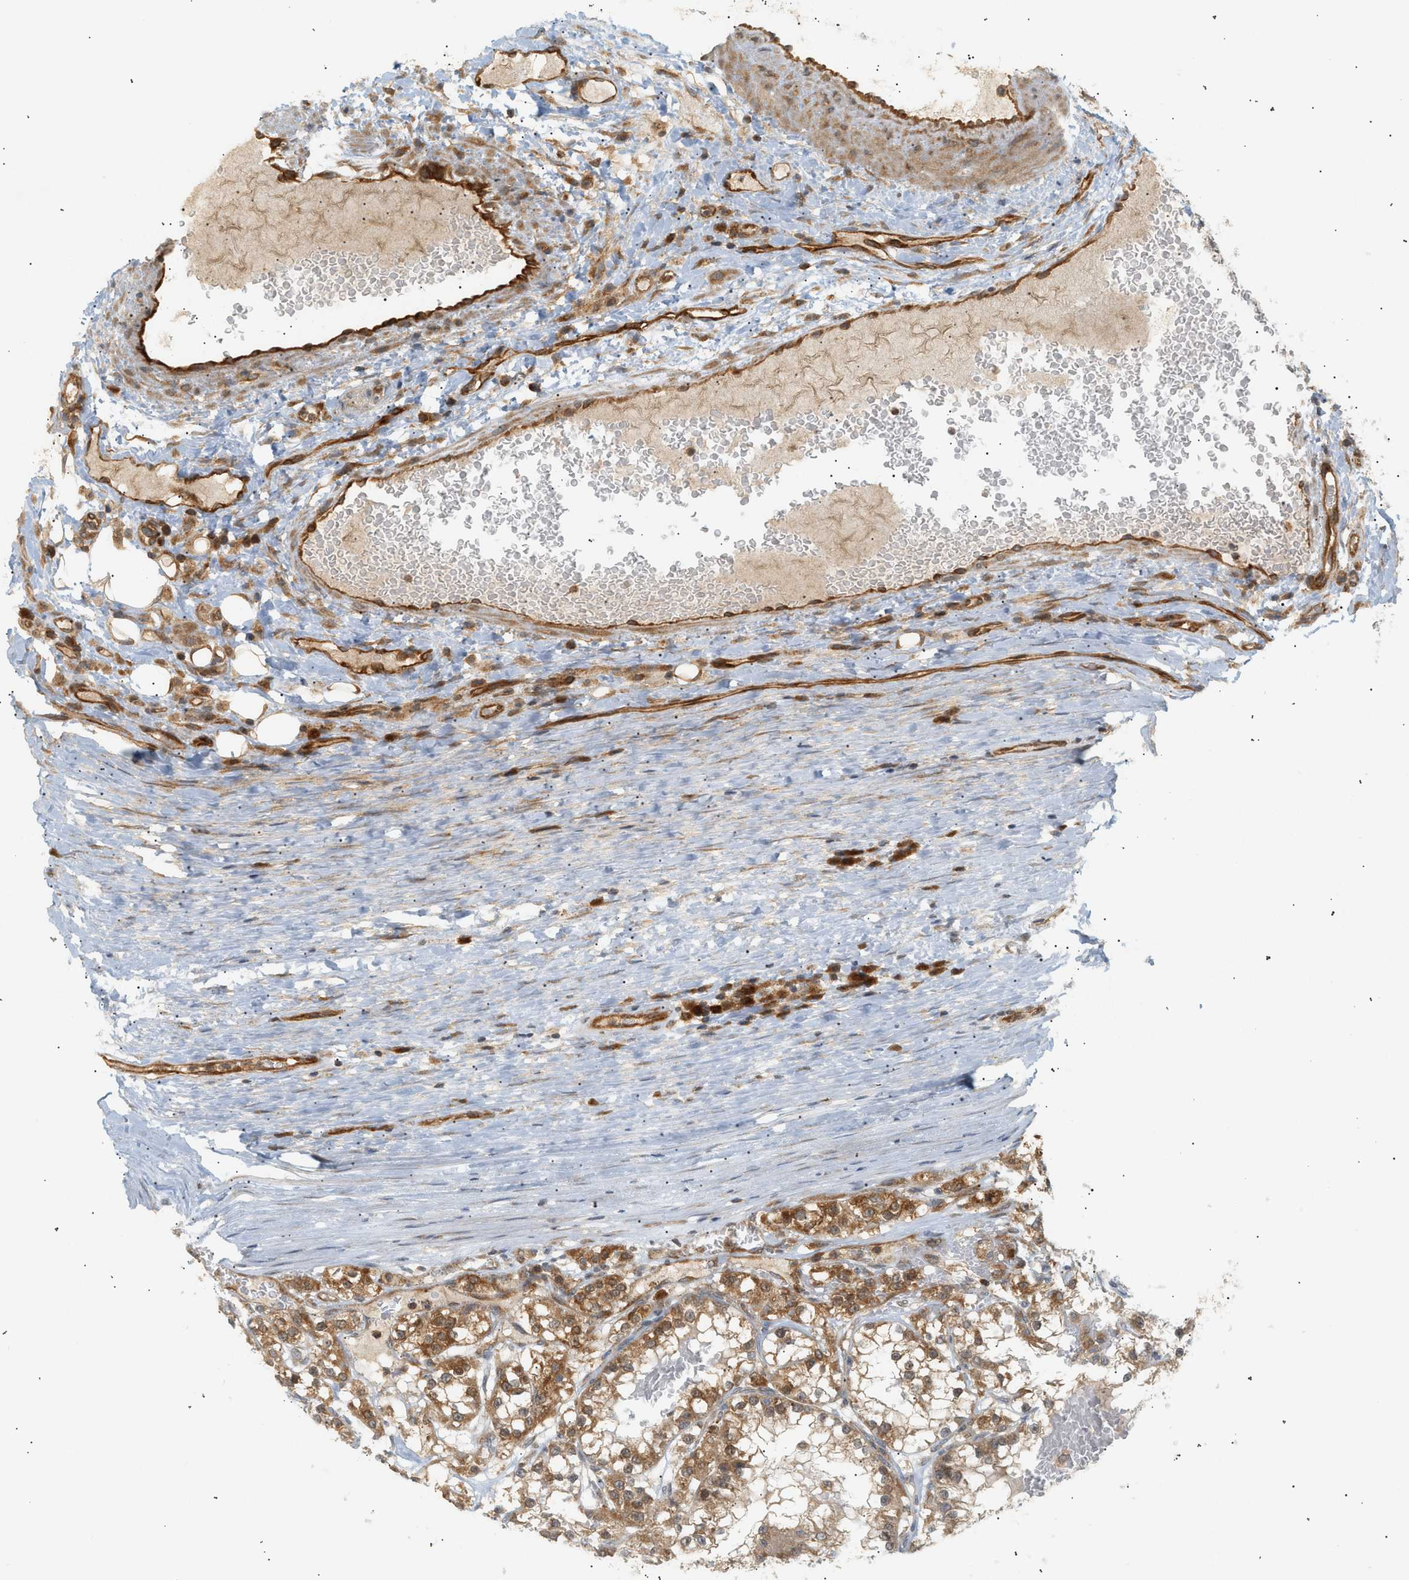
{"staining": {"intensity": "moderate", "quantity": ">75%", "location": "cytoplasmic/membranous"}, "tissue": "renal cancer", "cell_type": "Tumor cells", "image_type": "cancer", "snomed": [{"axis": "morphology", "description": "Adenocarcinoma, NOS"}, {"axis": "topography", "description": "Kidney"}], "caption": "A brown stain labels moderate cytoplasmic/membranous staining of a protein in adenocarcinoma (renal) tumor cells.", "gene": "SHC1", "patient": {"sex": "female", "age": 52}}